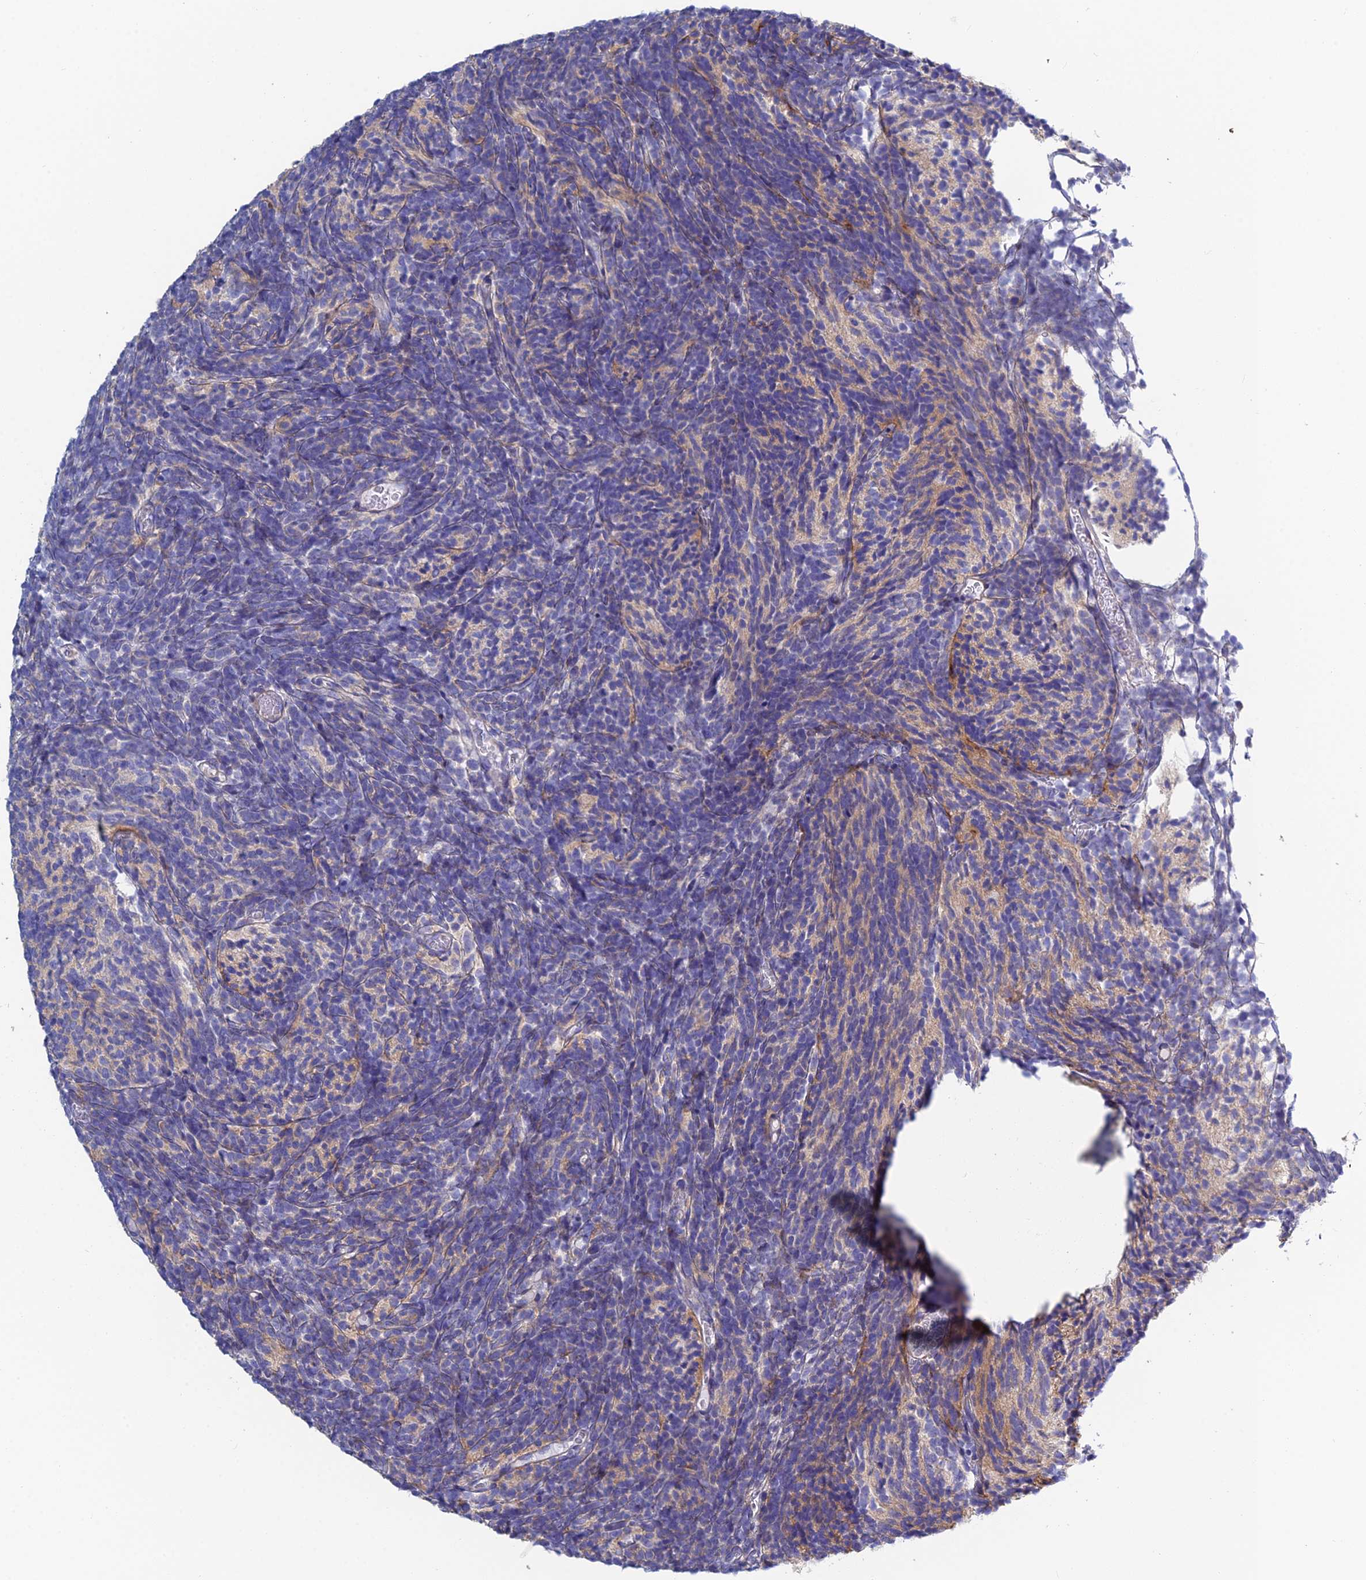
{"staining": {"intensity": "negative", "quantity": "none", "location": "none"}, "tissue": "glioma", "cell_type": "Tumor cells", "image_type": "cancer", "snomed": [{"axis": "morphology", "description": "Glioma, malignant, Low grade"}, {"axis": "topography", "description": "Brain"}], "caption": "This photomicrograph is of malignant low-grade glioma stained with immunohistochemistry (IHC) to label a protein in brown with the nuclei are counter-stained blue. There is no expression in tumor cells. The staining was performed using DAB (3,3'-diaminobenzidine) to visualize the protein expression in brown, while the nuclei were stained in blue with hematoxylin (Magnification: 20x).", "gene": "PCDHA8", "patient": {"sex": "female", "age": 1}}